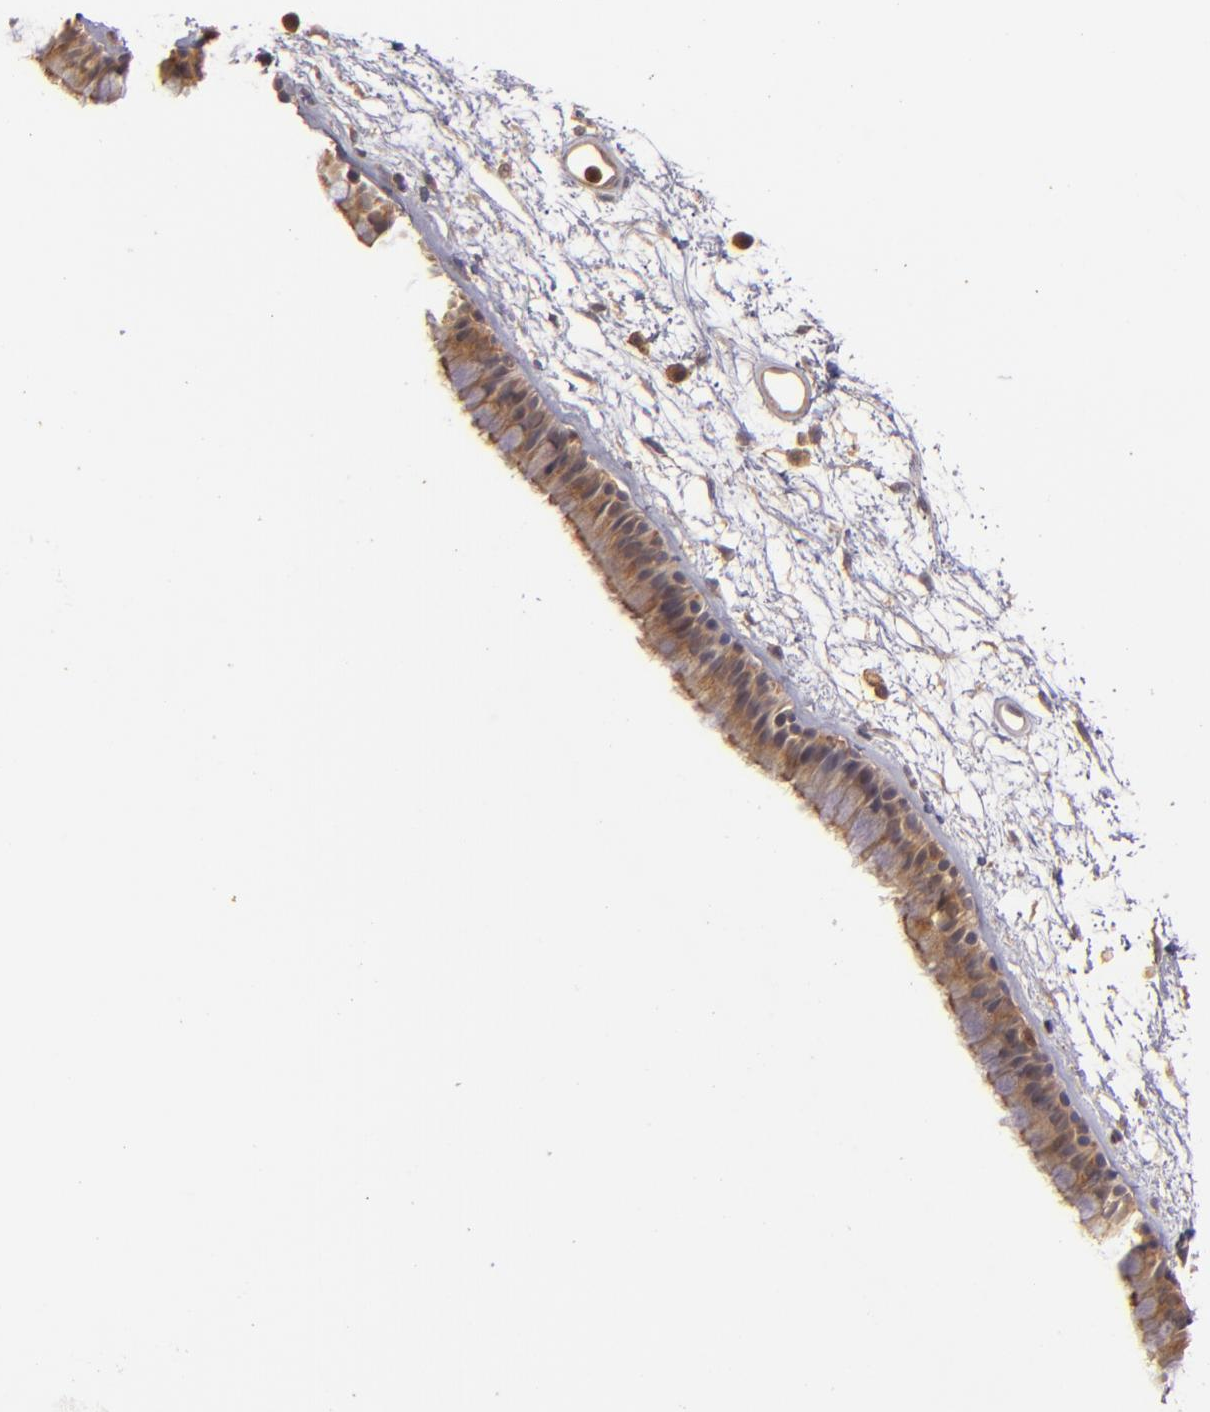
{"staining": {"intensity": "strong", "quantity": ">75%", "location": "cytoplasmic/membranous"}, "tissue": "nasopharynx", "cell_type": "Respiratory epithelial cells", "image_type": "normal", "snomed": [{"axis": "morphology", "description": "Normal tissue, NOS"}, {"axis": "morphology", "description": "Inflammation, NOS"}, {"axis": "topography", "description": "Nasopharynx"}], "caption": "A high-resolution micrograph shows immunohistochemistry staining of benign nasopharynx, which displays strong cytoplasmic/membranous positivity in approximately >75% of respiratory epithelial cells. The protein of interest is shown in brown color, while the nuclei are stained blue.", "gene": "PRKCD", "patient": {"sex": "male", "age": 48}}